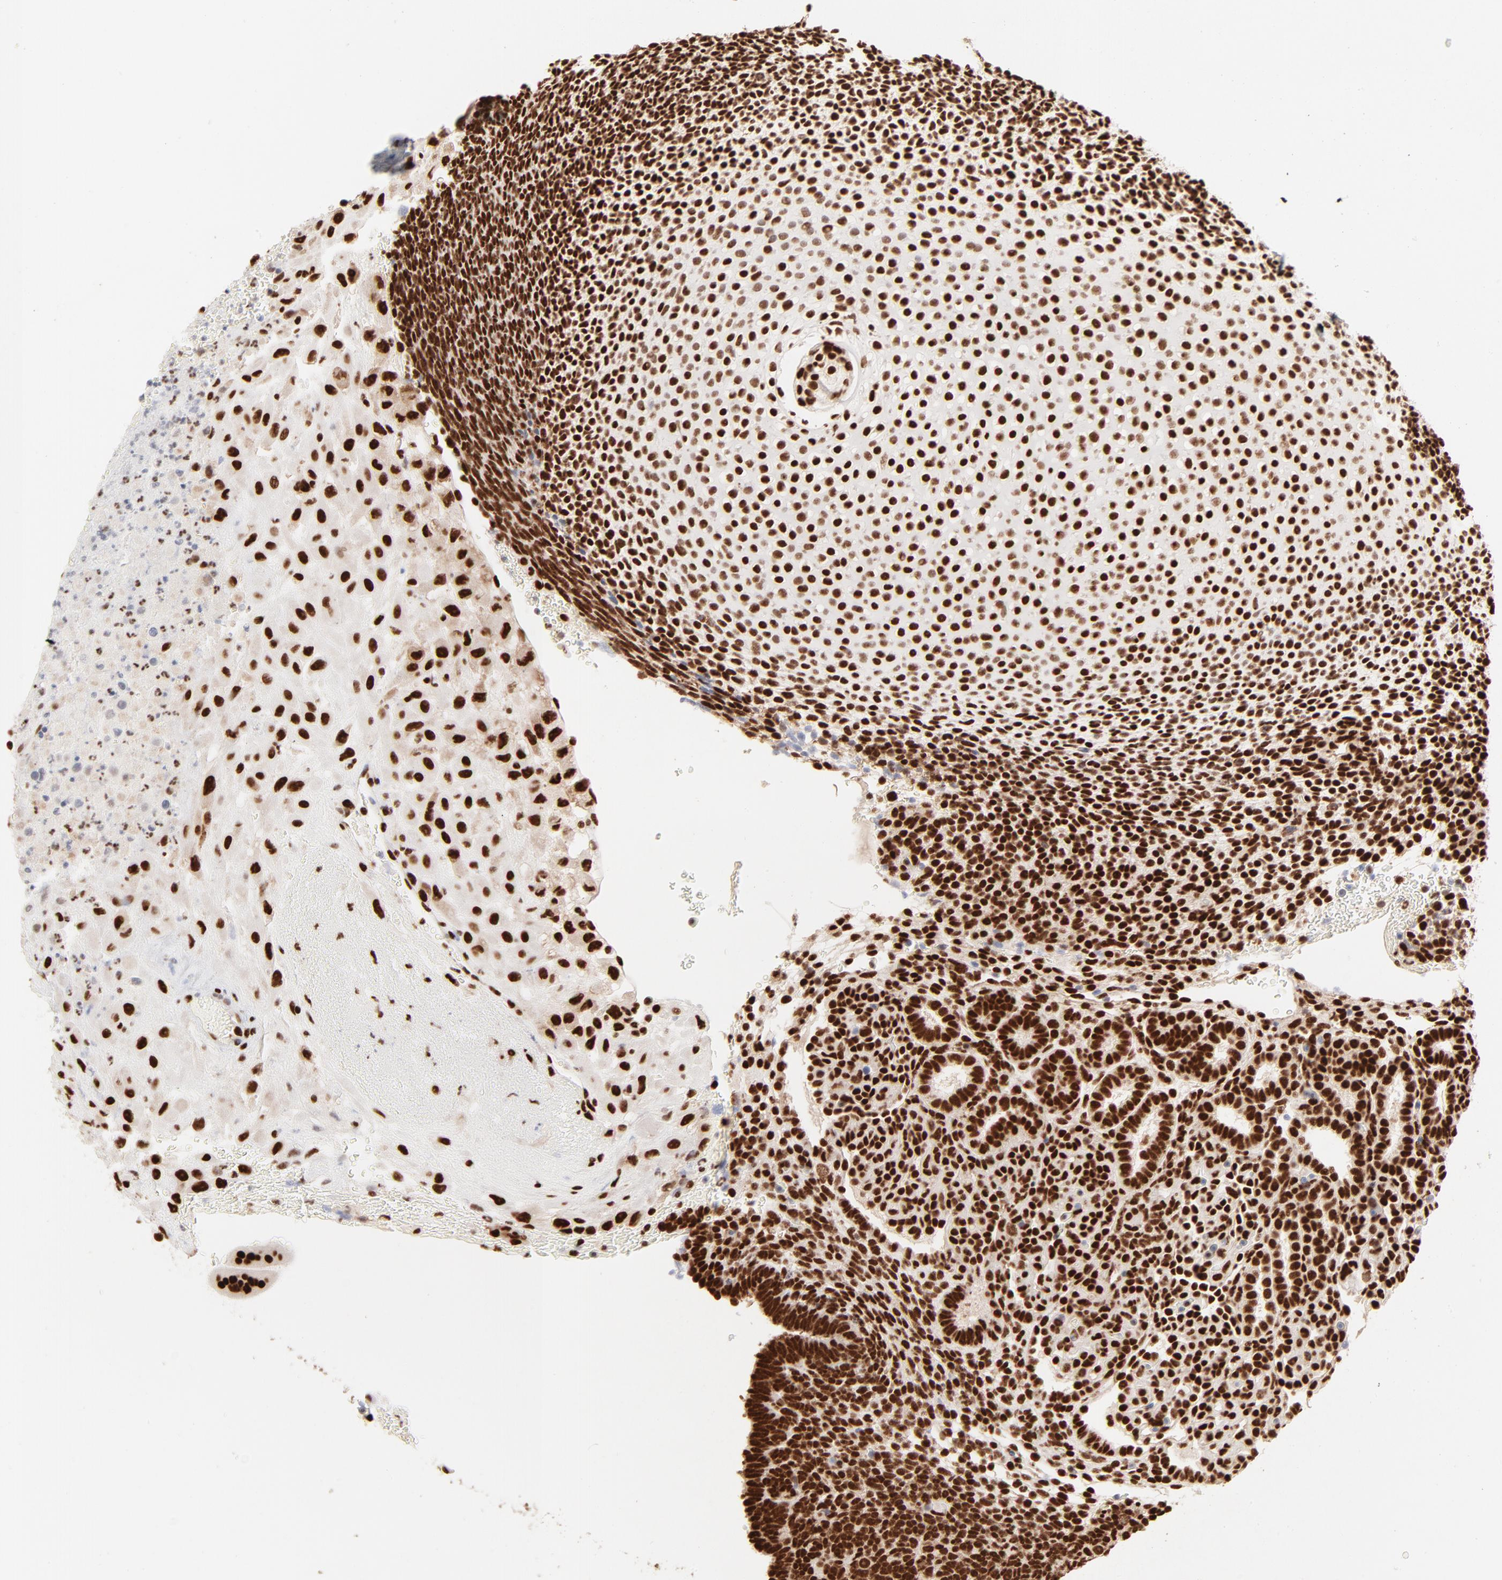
{"staining": {"intensity": "strong", "quantity": ">75%", "location": "nuclear"}, "tissue": "placenta", "cell_type": "Decidual cells", "image_type": "normal", "snomed": [{"axis": "morphology", "description": "Normal tissue, NOS"}, {"axis": "topography", "description": "Placenta"}], "caption": "Human placenta stained for a protein (brown) demonstrates strong nuclear positive expression in approximately >75% of decidual cells.", "gene": "TARDBP", "patient": {"sex": "female", "age": 19}}